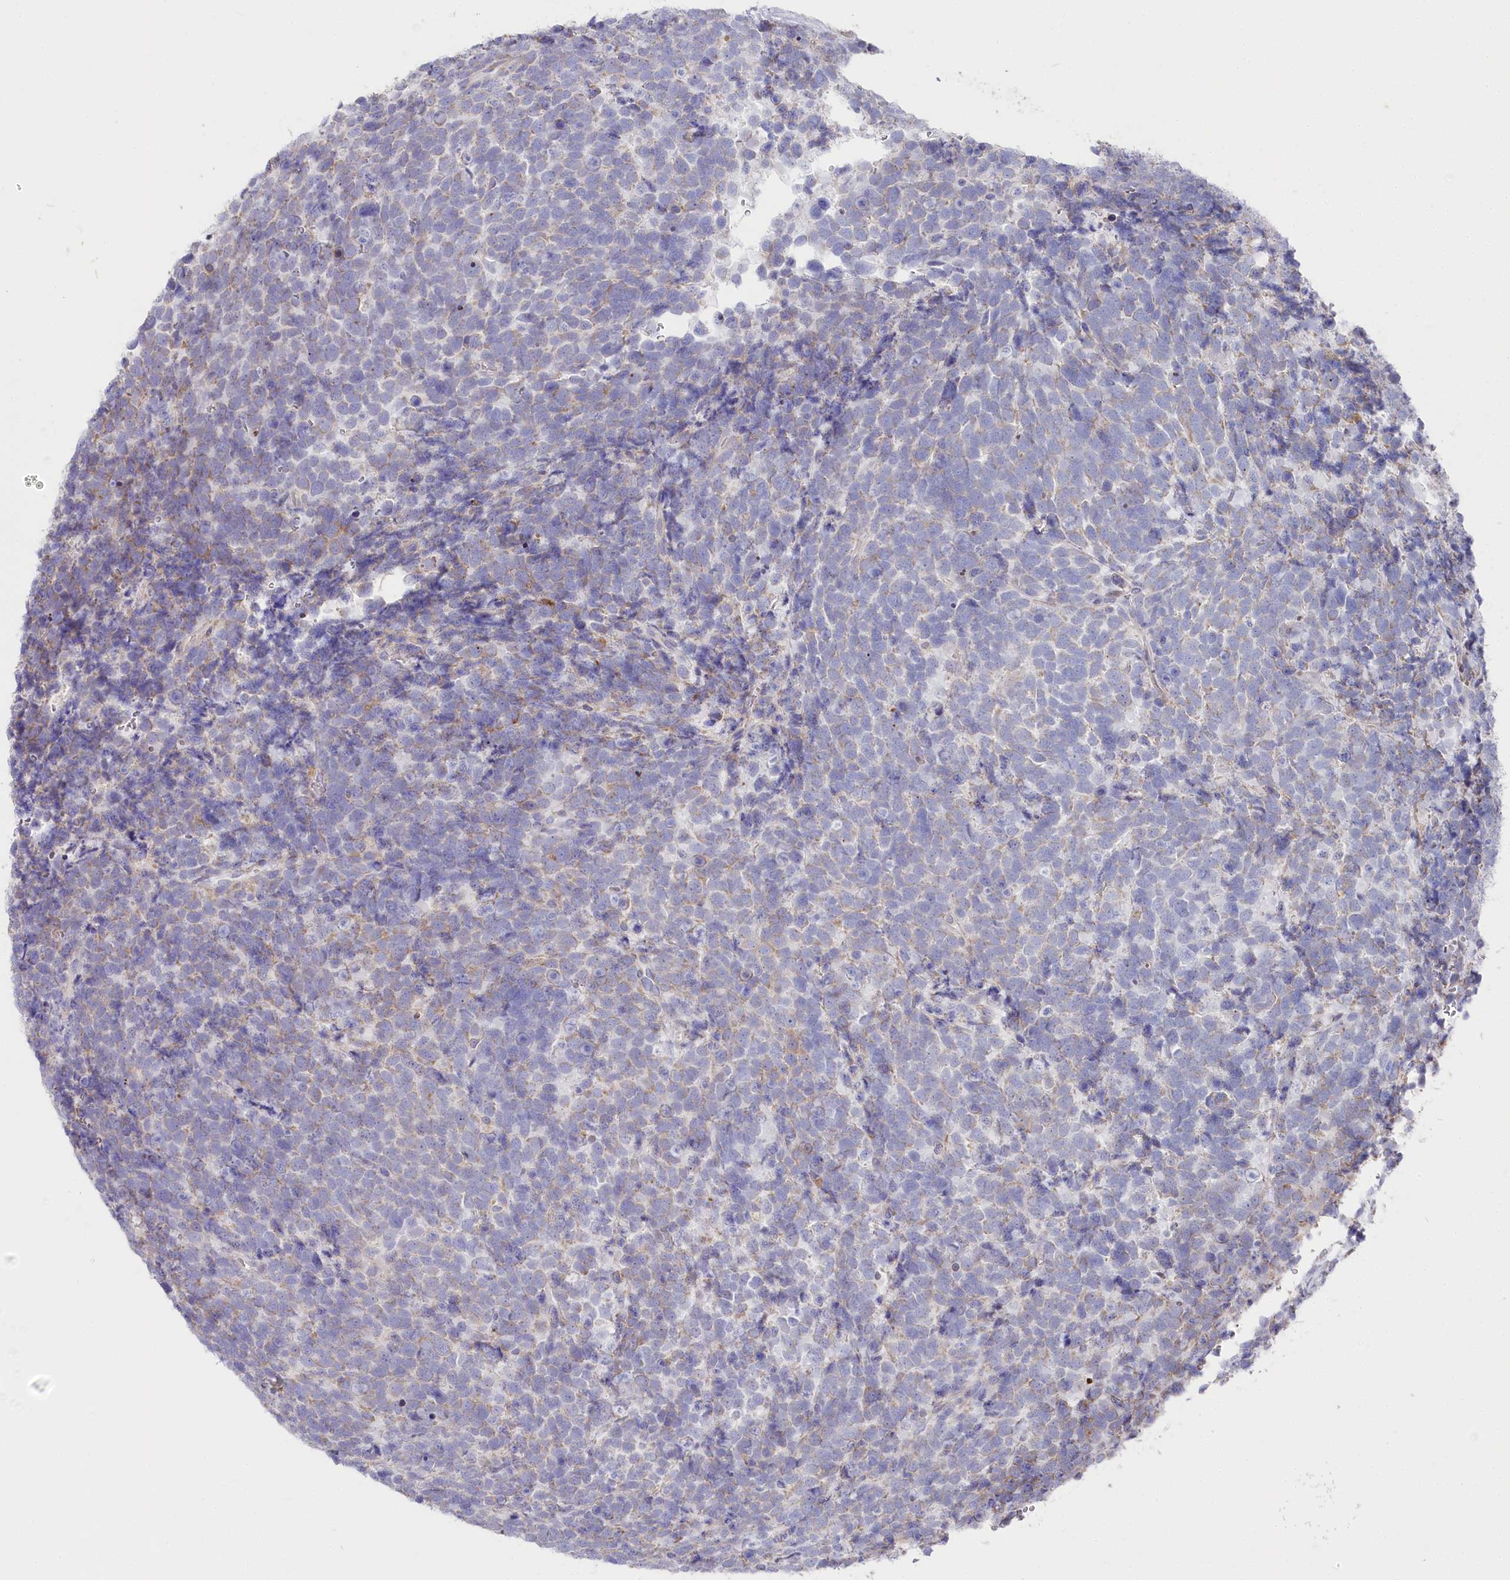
{"staining": {"intensity": "weak", "quantity": "<25%", "location": "cytoplasmic/membranous"}, "tissue": "urothelial cancer", "cell_type": "Tumor cells", "image_type": "cancer", "snomed": [{"axis": "morphology", "description": "Urothelial carcinoma, High grade"}, {"axis": "topography", "description": "Urinary bladder"}], "caption": "Immunohistochemistry (IHC) micrograph of urothelial cancer stained for a protein (brown), which displays no positivity in tumor cells.", "gene": "POGLUT1", "patient": {"sex": "female", "age": 82}}